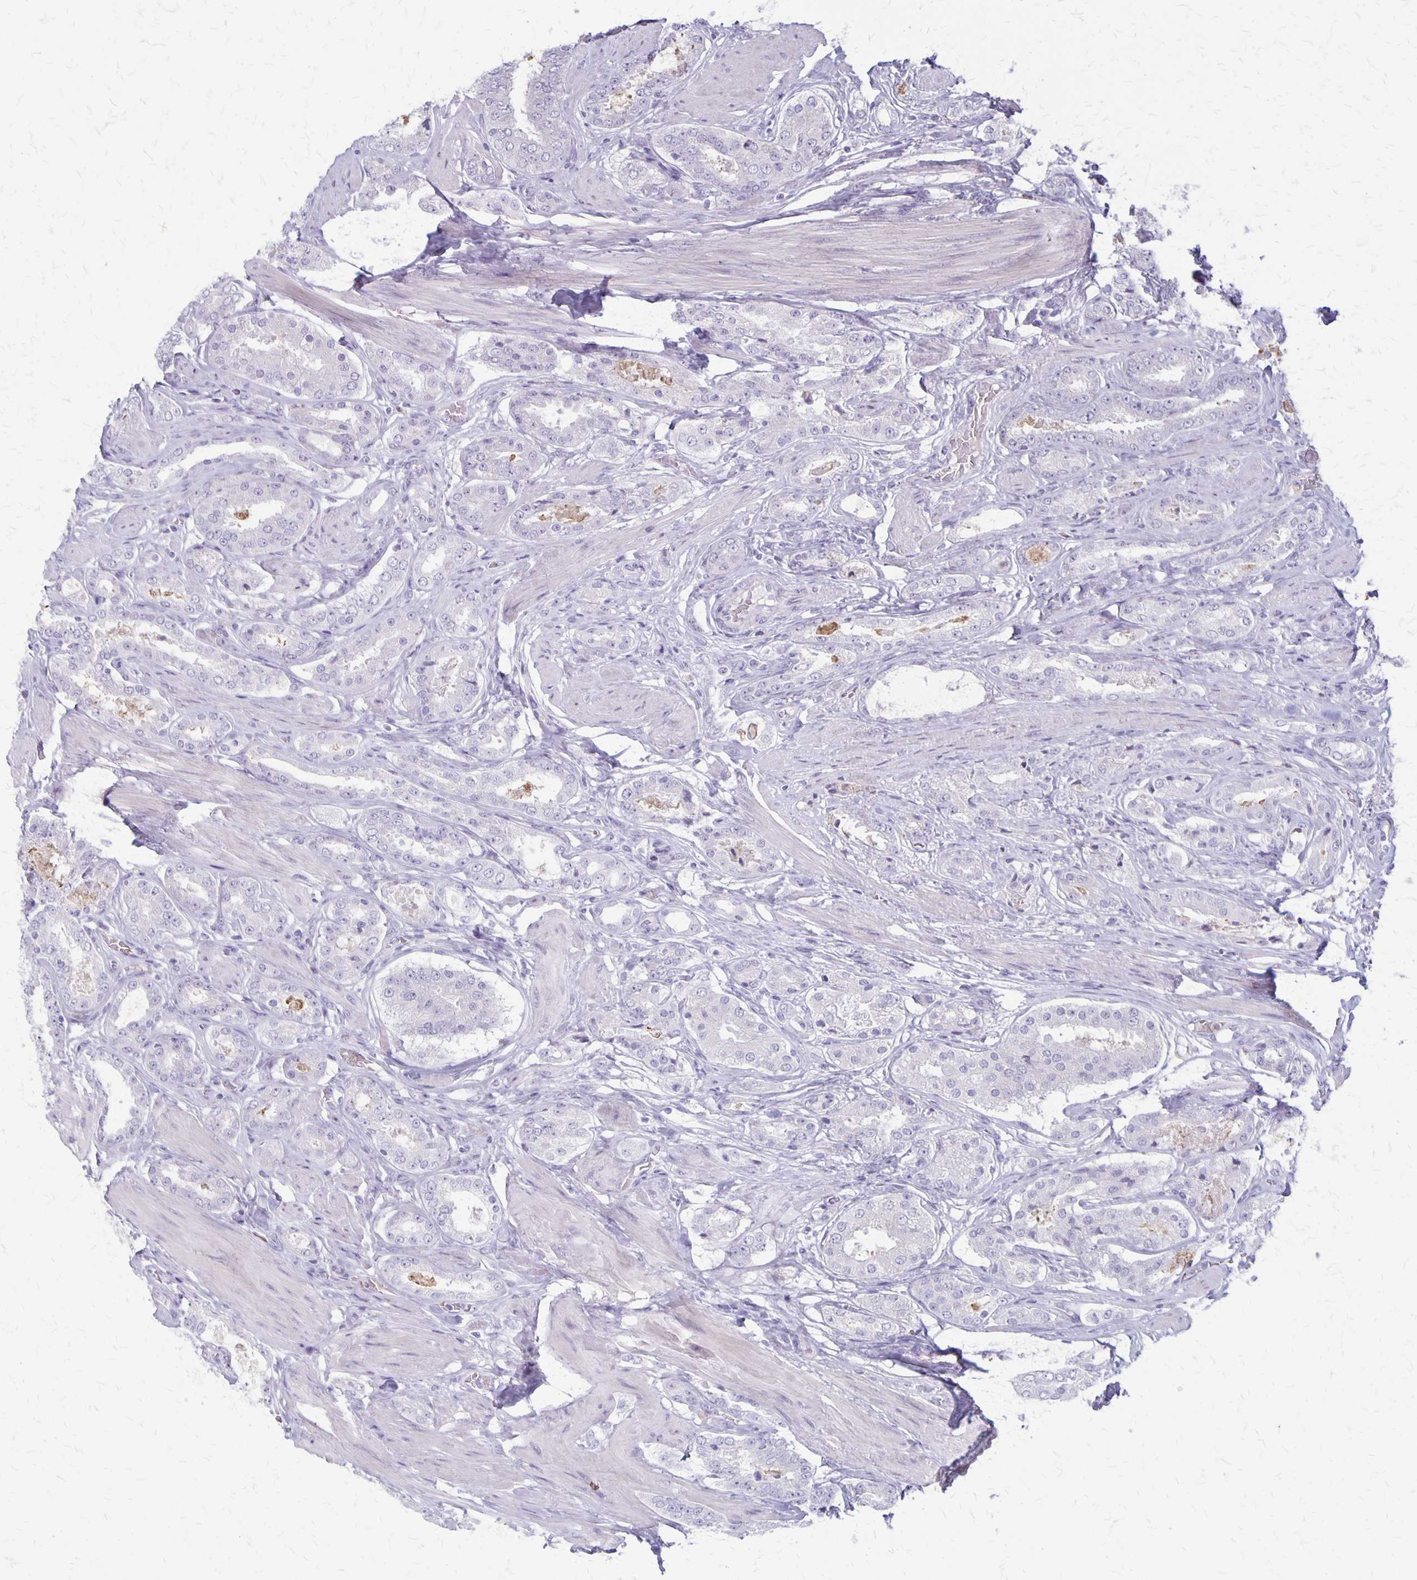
{"staining": {"intensity": "negative", "quantity": "none", "location": "none"}, "tissue": "prostate cancer", "cell_type": "Tumor cells", "image_type": "cancer", "snomed": [{"axis": "morphology", "description": "Adenocarcinoma, High grade"}, {"axis": "topography", "description": "Prostate"}], "caption": "The IHC histopathology image has no significant staining in tumor cells of prostate adenocarcinoma (high-grade) tissue. (Brightfield microscopy of DAB immunohistochemistry (IHC) at high magnification).", "gene": "SEPTIN5", "patient": {"sex": "male", "age": 63}}